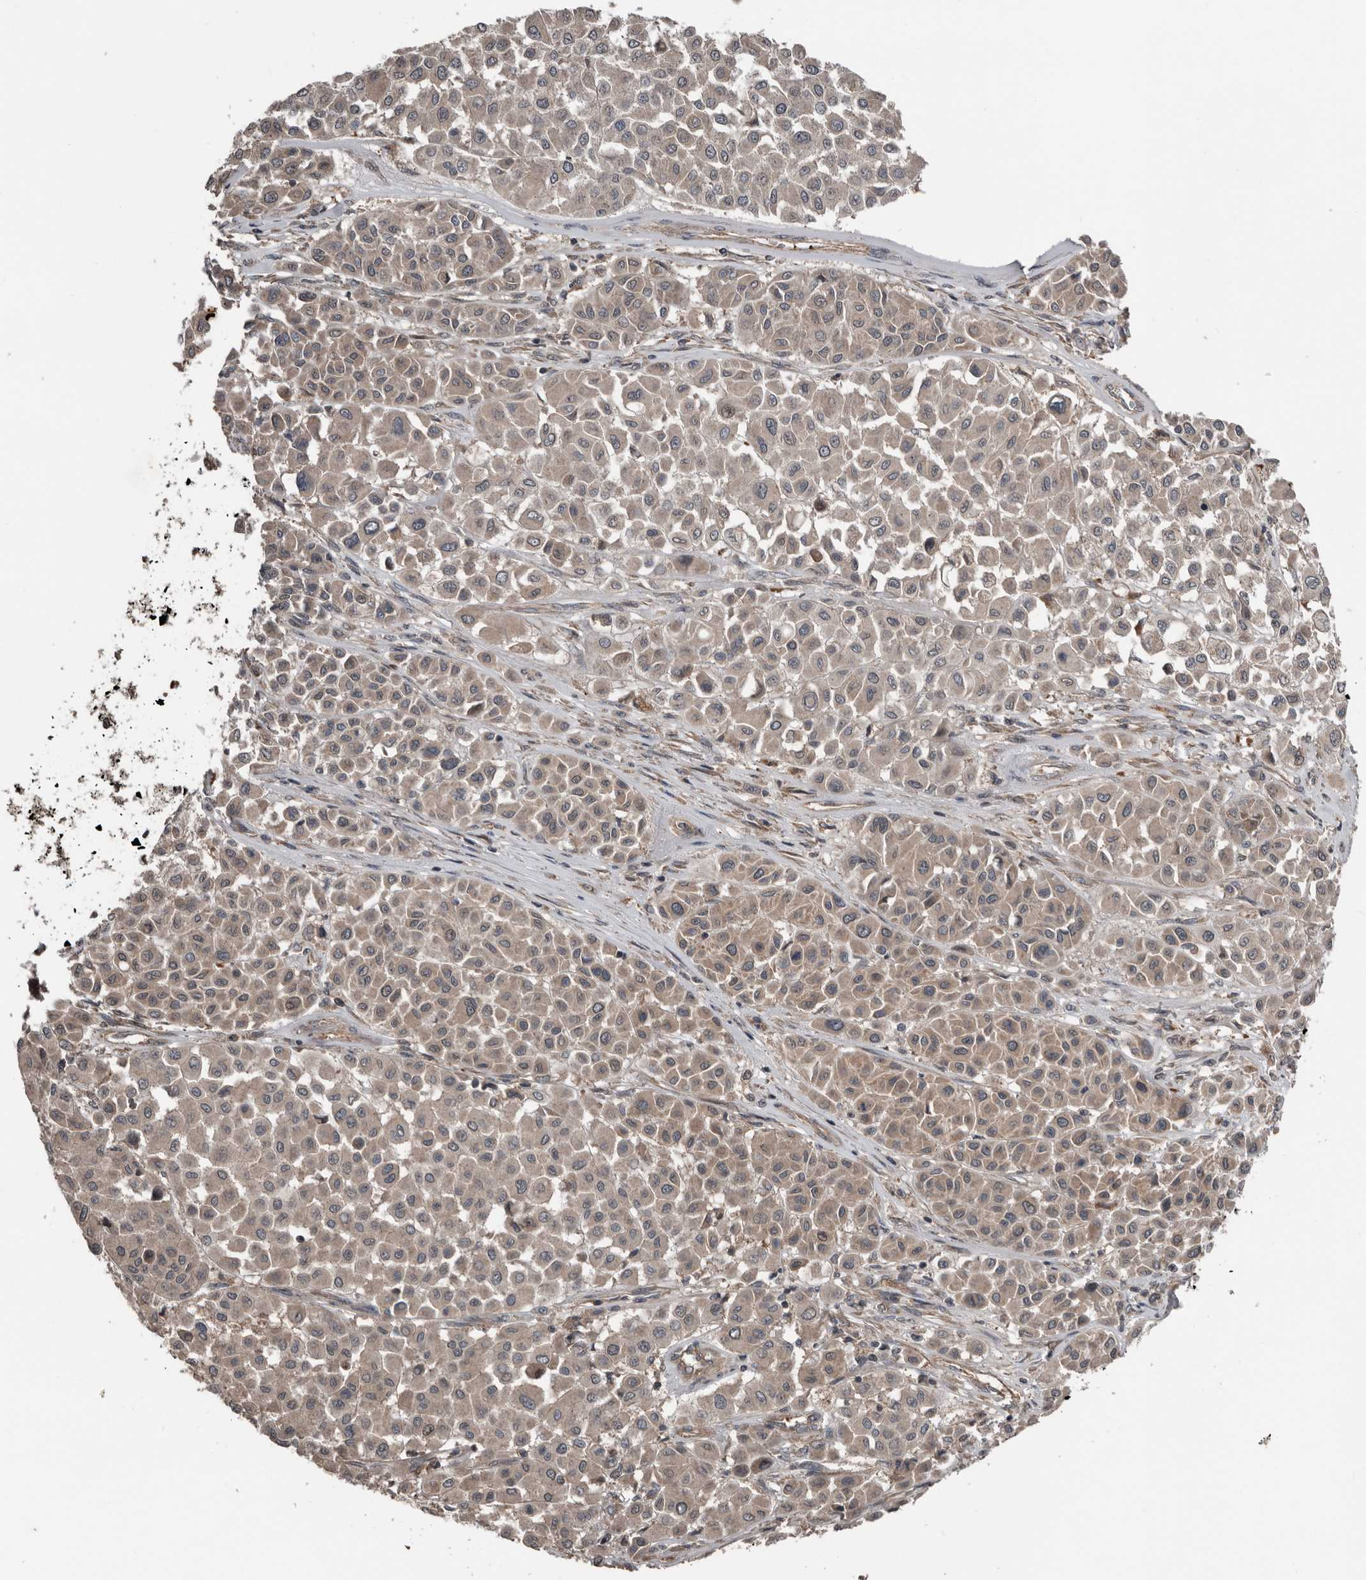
{"staining": {"intensity": "weak", "quantity": ">75%", "location": "cytoplasmic/membranous"}, "tissue": "melanoma", "cell_type": "Tumor cells", "image_type": "cancer", "snomed": [{"axis": "morphology", "description": "Malignant melanoma, Metastatic site"}, {"axis": "topography", "description": "Soft tissue"}], "caption": "Malignant melanoma (metastatic site) stained for a protein (brown) shows weak cytoplasmic/membranous positive positivity in approximately >75% of tumor cells.", "gene": "DNAJB4", "patient": {"sex": "male", "age": 41}}